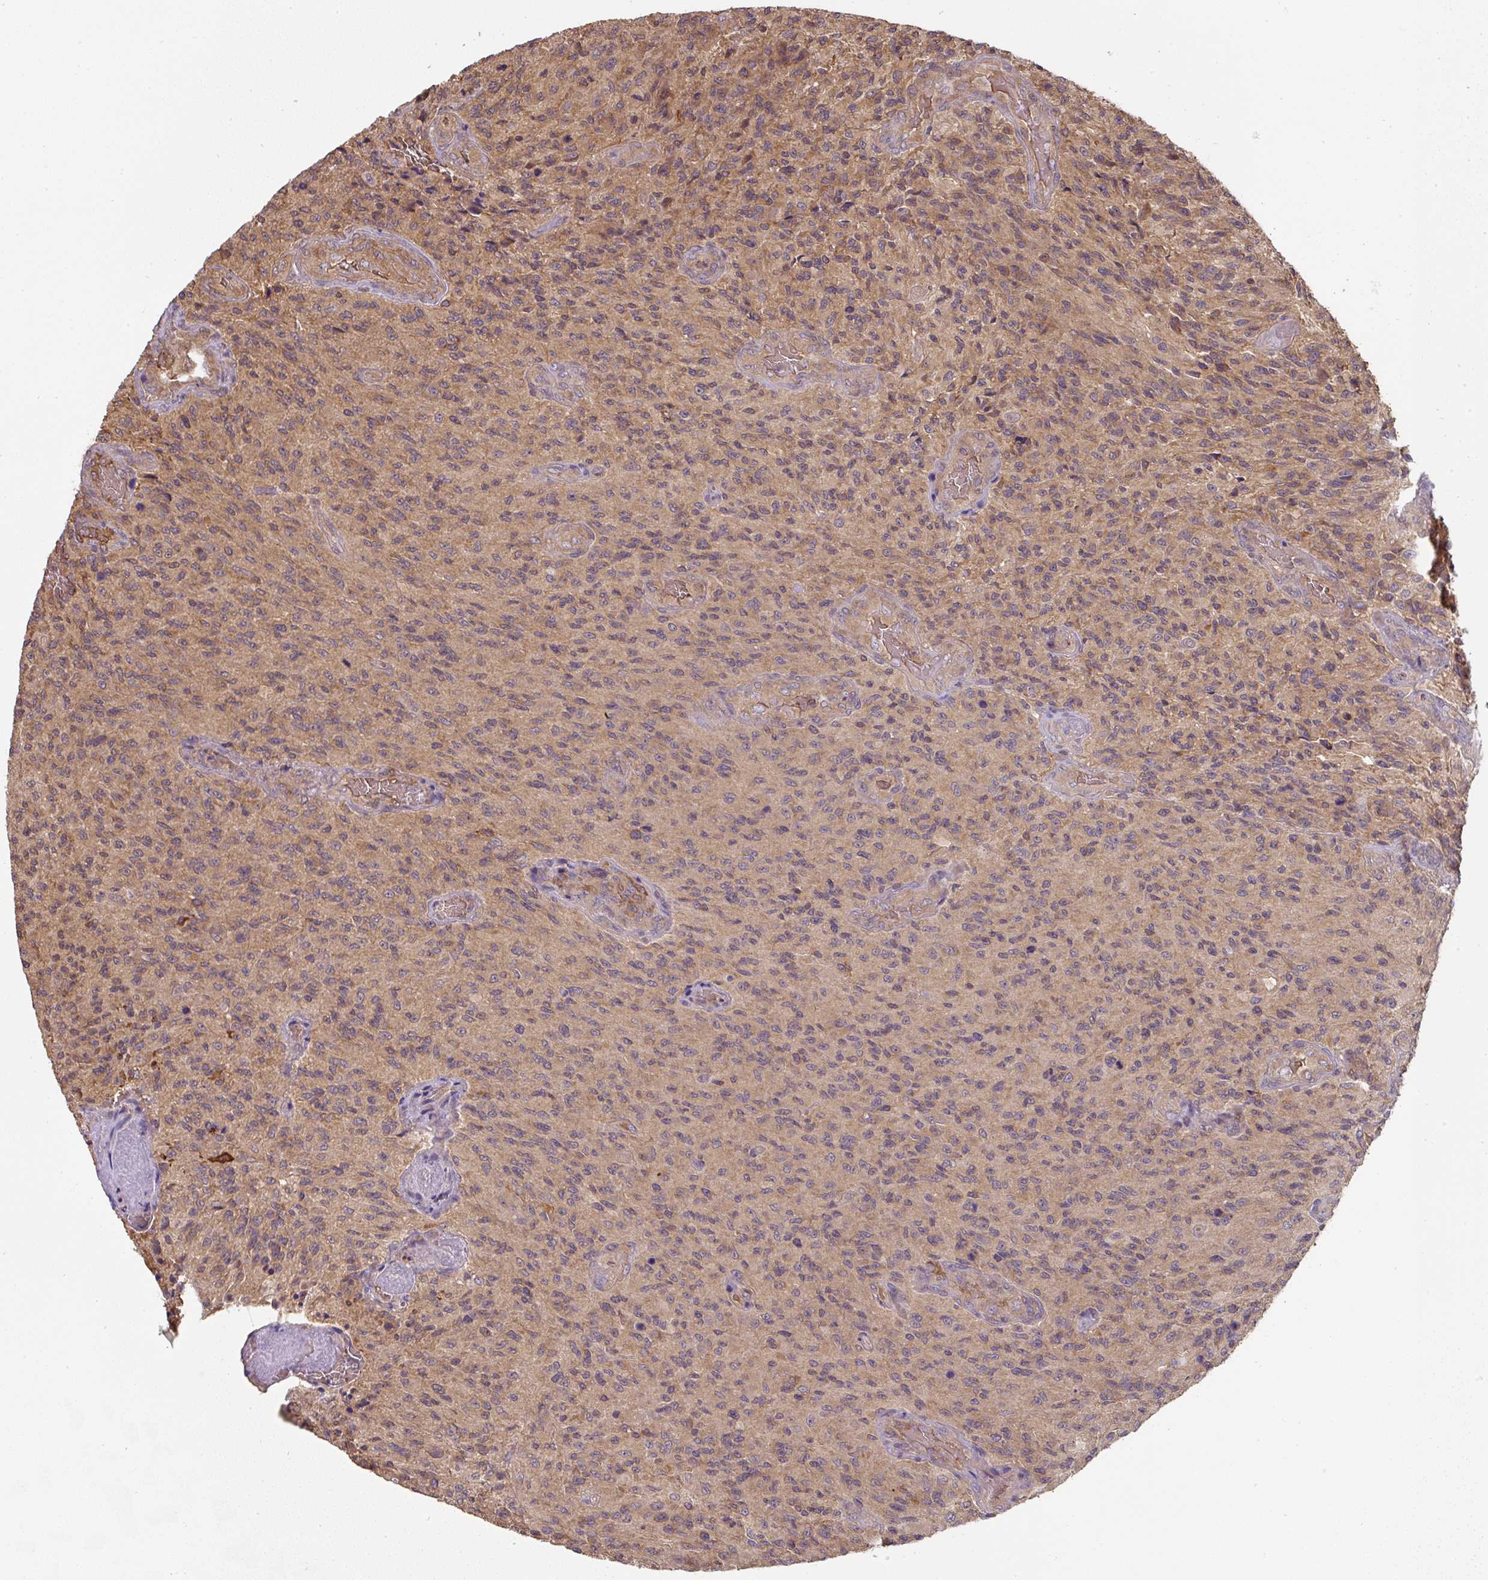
{"staining": {"intensity": "weak", "quantity": "25%-75%", "location": "cytoplasmic/membranous"}, "tissue": "glioma", "cell_type": "Tumor cells", "image_type": "cancer", "snomed": [{"axis": "morphology", "description": "Normal tissue, NOS"}, {"axis": "morphology", "description": "Glioma, malignant, High grade"}, {"axis": "topography", "description": "Cerebral cortex"}], "caption": "A histopathology image showing weak cytoplasmic/membranous positivity in approximately 25%-75% of tumor cells in malignant glioma (high-grade), as visualized by brown immunohistochemical staining.", "gene": "ST13", "patient": {"sex": "male", "age": 56}}